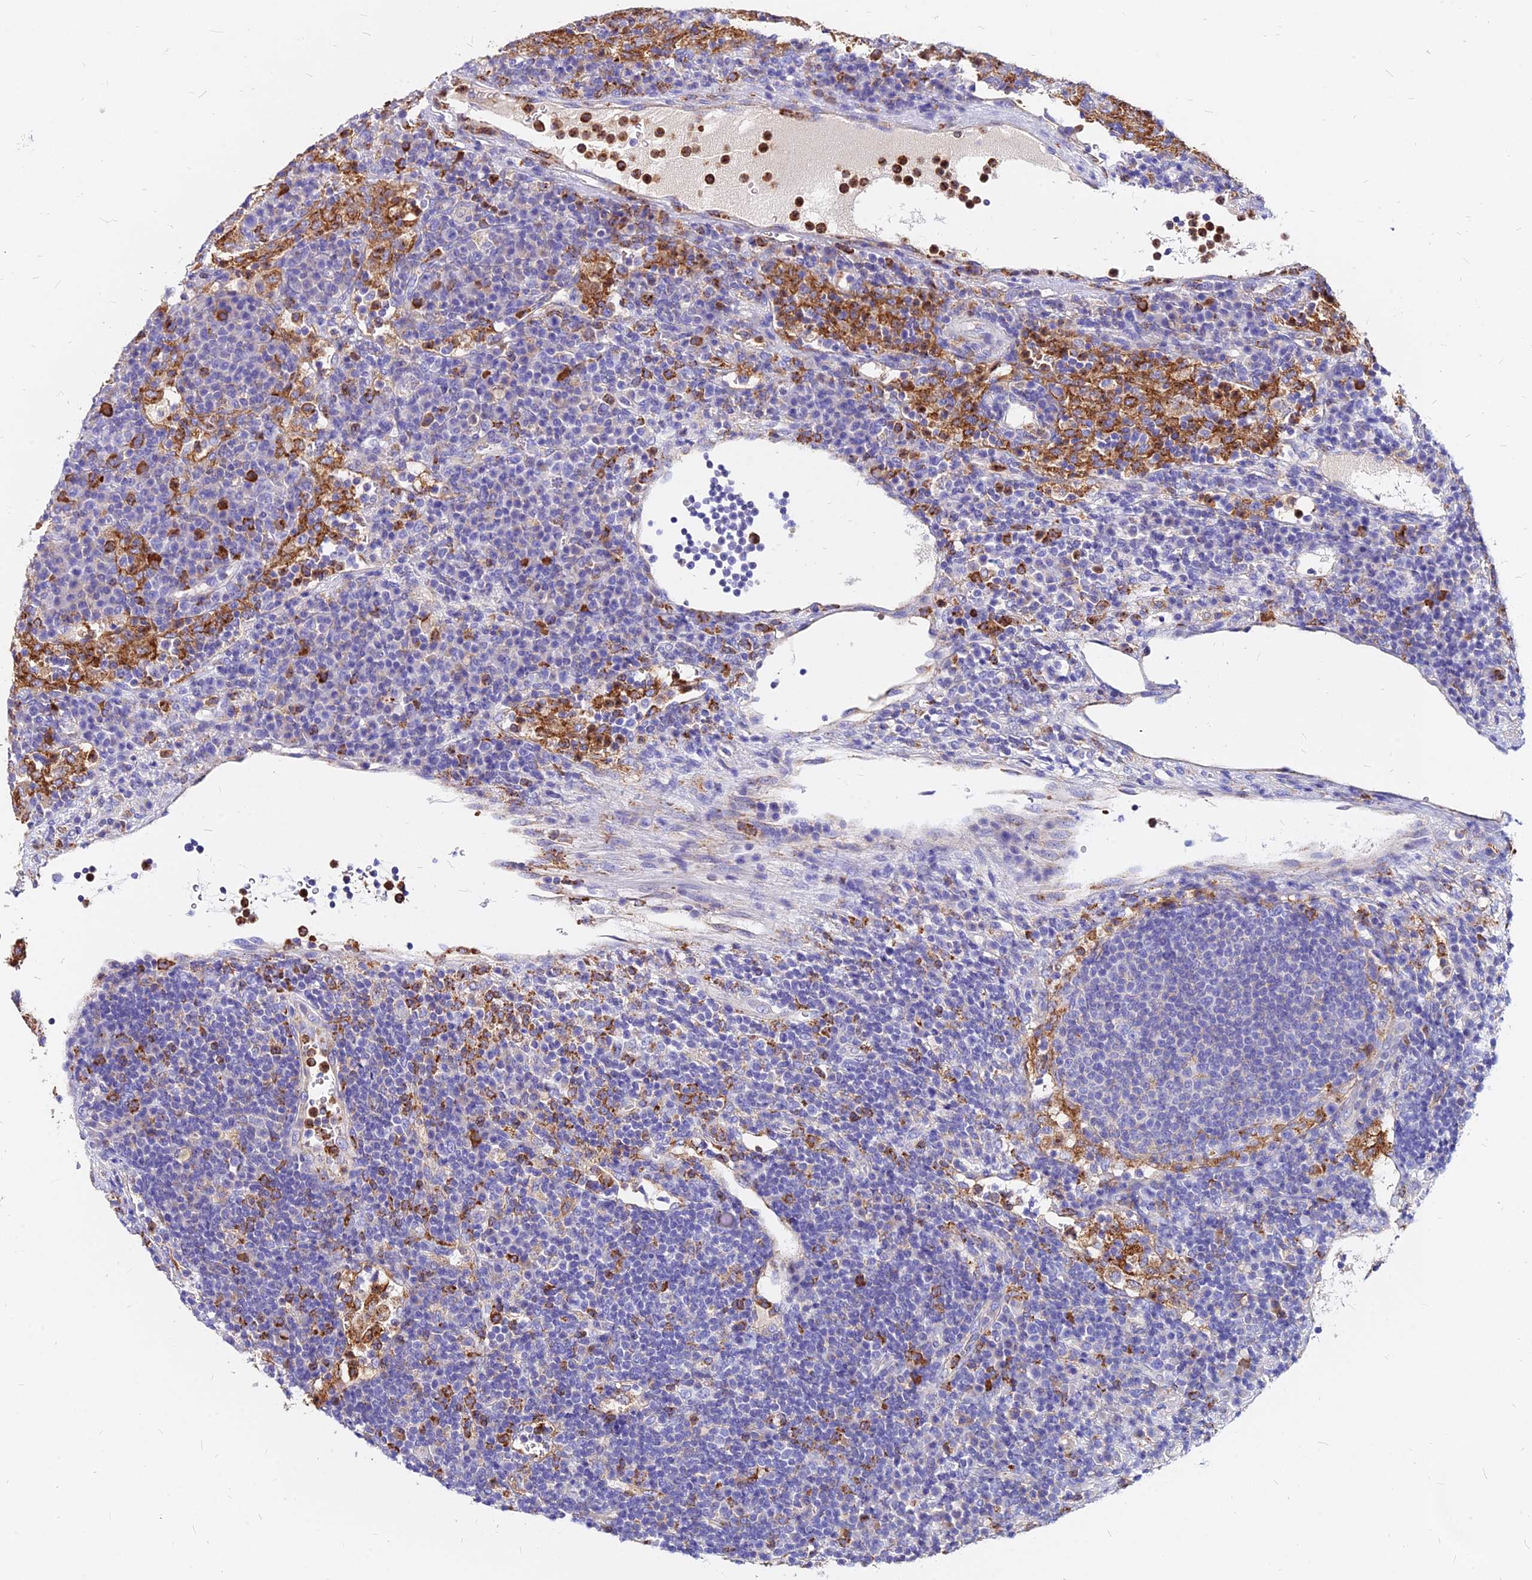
{"staining": {"intensity": "negative", "quantity": "none", "location": "none"}, "tissue": "lymph node", "cell_type": "Germinal center cells", "image_type": "normal", "snomed": [{"axis": "morphology", "description": "Normal tissue, NOS"}, {"axis": "topography", "description": "Lymph node"}], "caption": "The histopathology image displays no significant expression in germinal center cells of lymph node. (DAB IHC visualized using brightfield microscopy, high magnification).", "gene": "AGTRAP", "patient": {"sex": "female", "age": 70}}